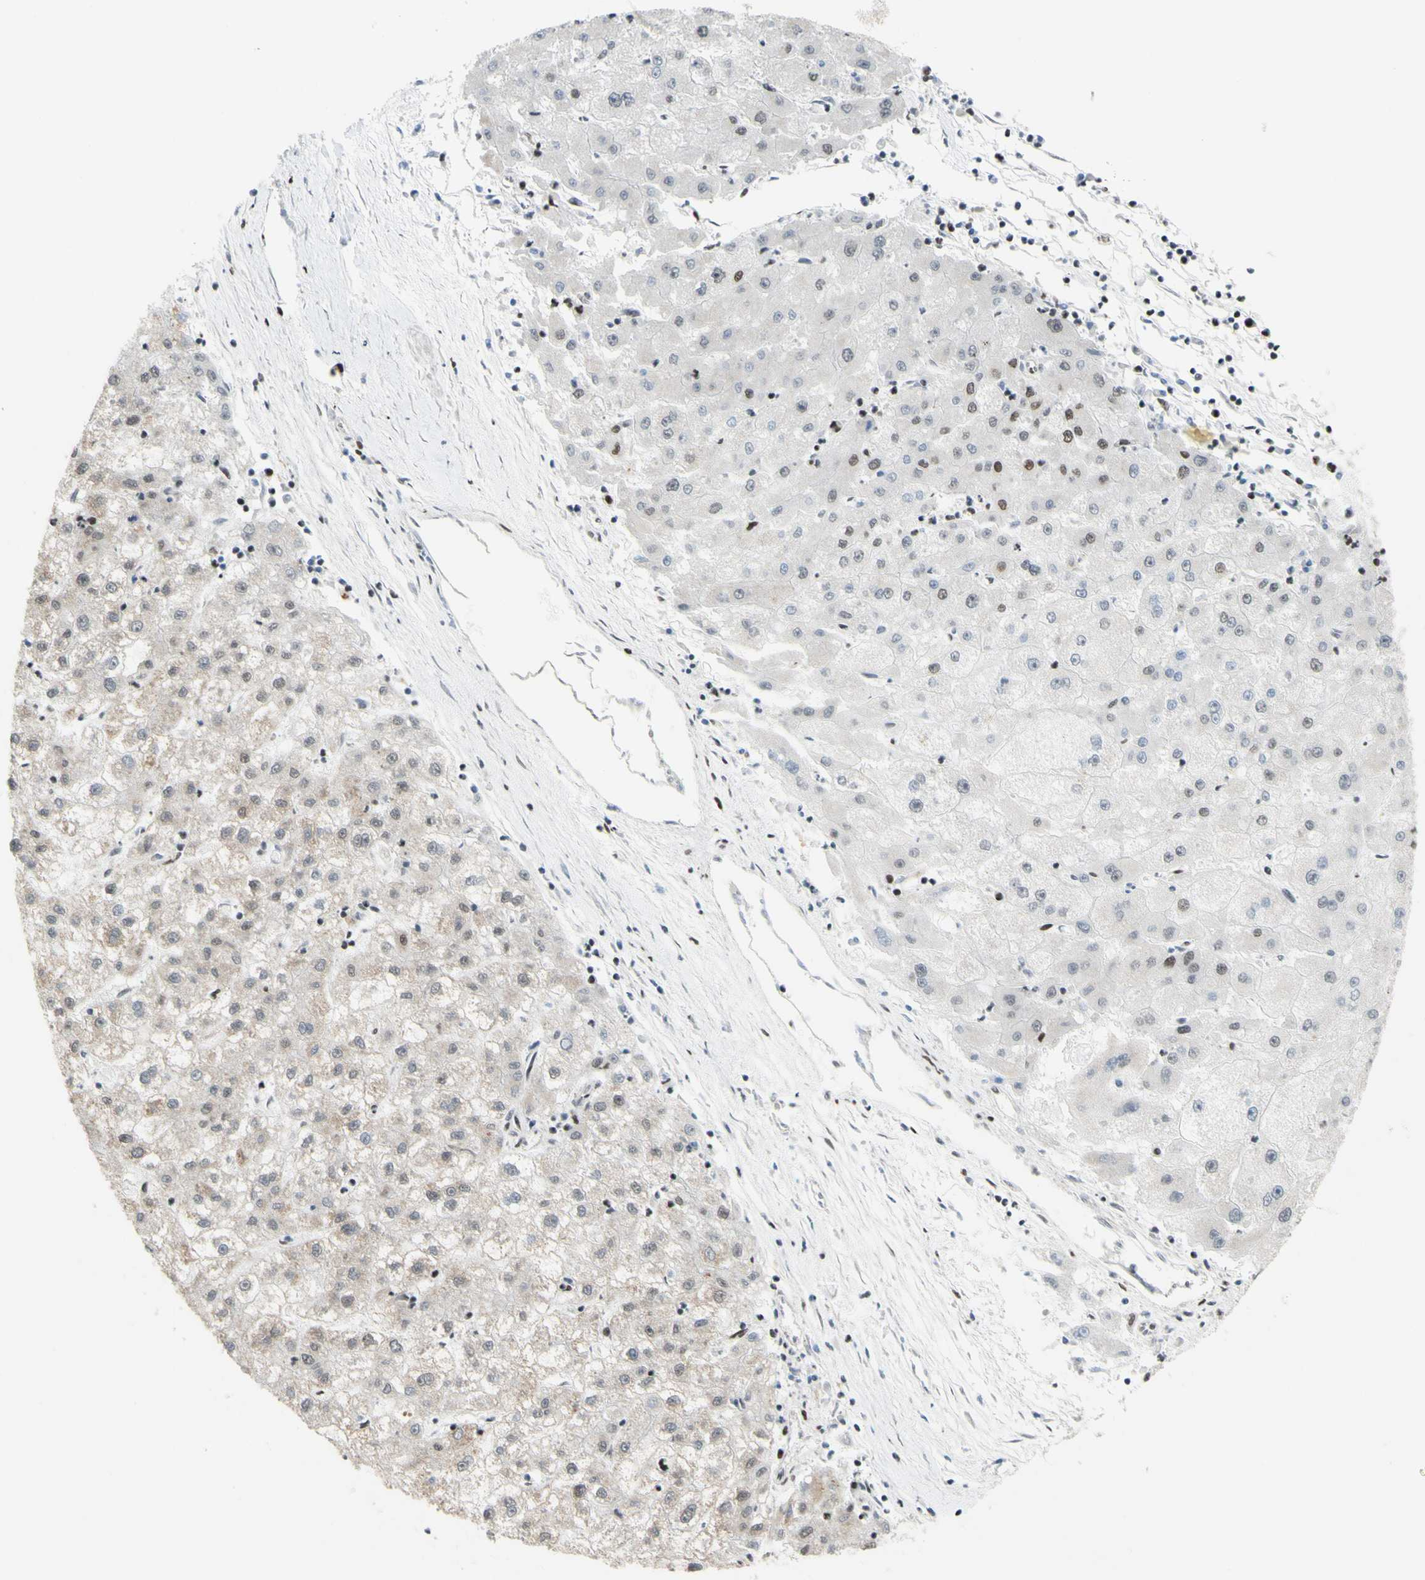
{"staining": {"intensity": "moderate", "quantity": "<25%", "location": "cytoplasmic/membranous,nuclear"}, "tissue": "liver cancer", "cell_type": "Tumor cells", "image_type": "cancer", "snomed": [{"axis": "morphology", "description": "Carcinoma, Hepatocellular, NOS"}, {"axis": "topography", "description": "Liver"}], "caption": "DAB (3,3'-diaminobenzidine) immunohistochemical staining of liver cancer displays moderate cytoplasmic/membranous and nuclear protein positivity in approximately <25% of tumor cells.", "gene": "DHX9", "patient": {"sex": "male", "age": 72}}